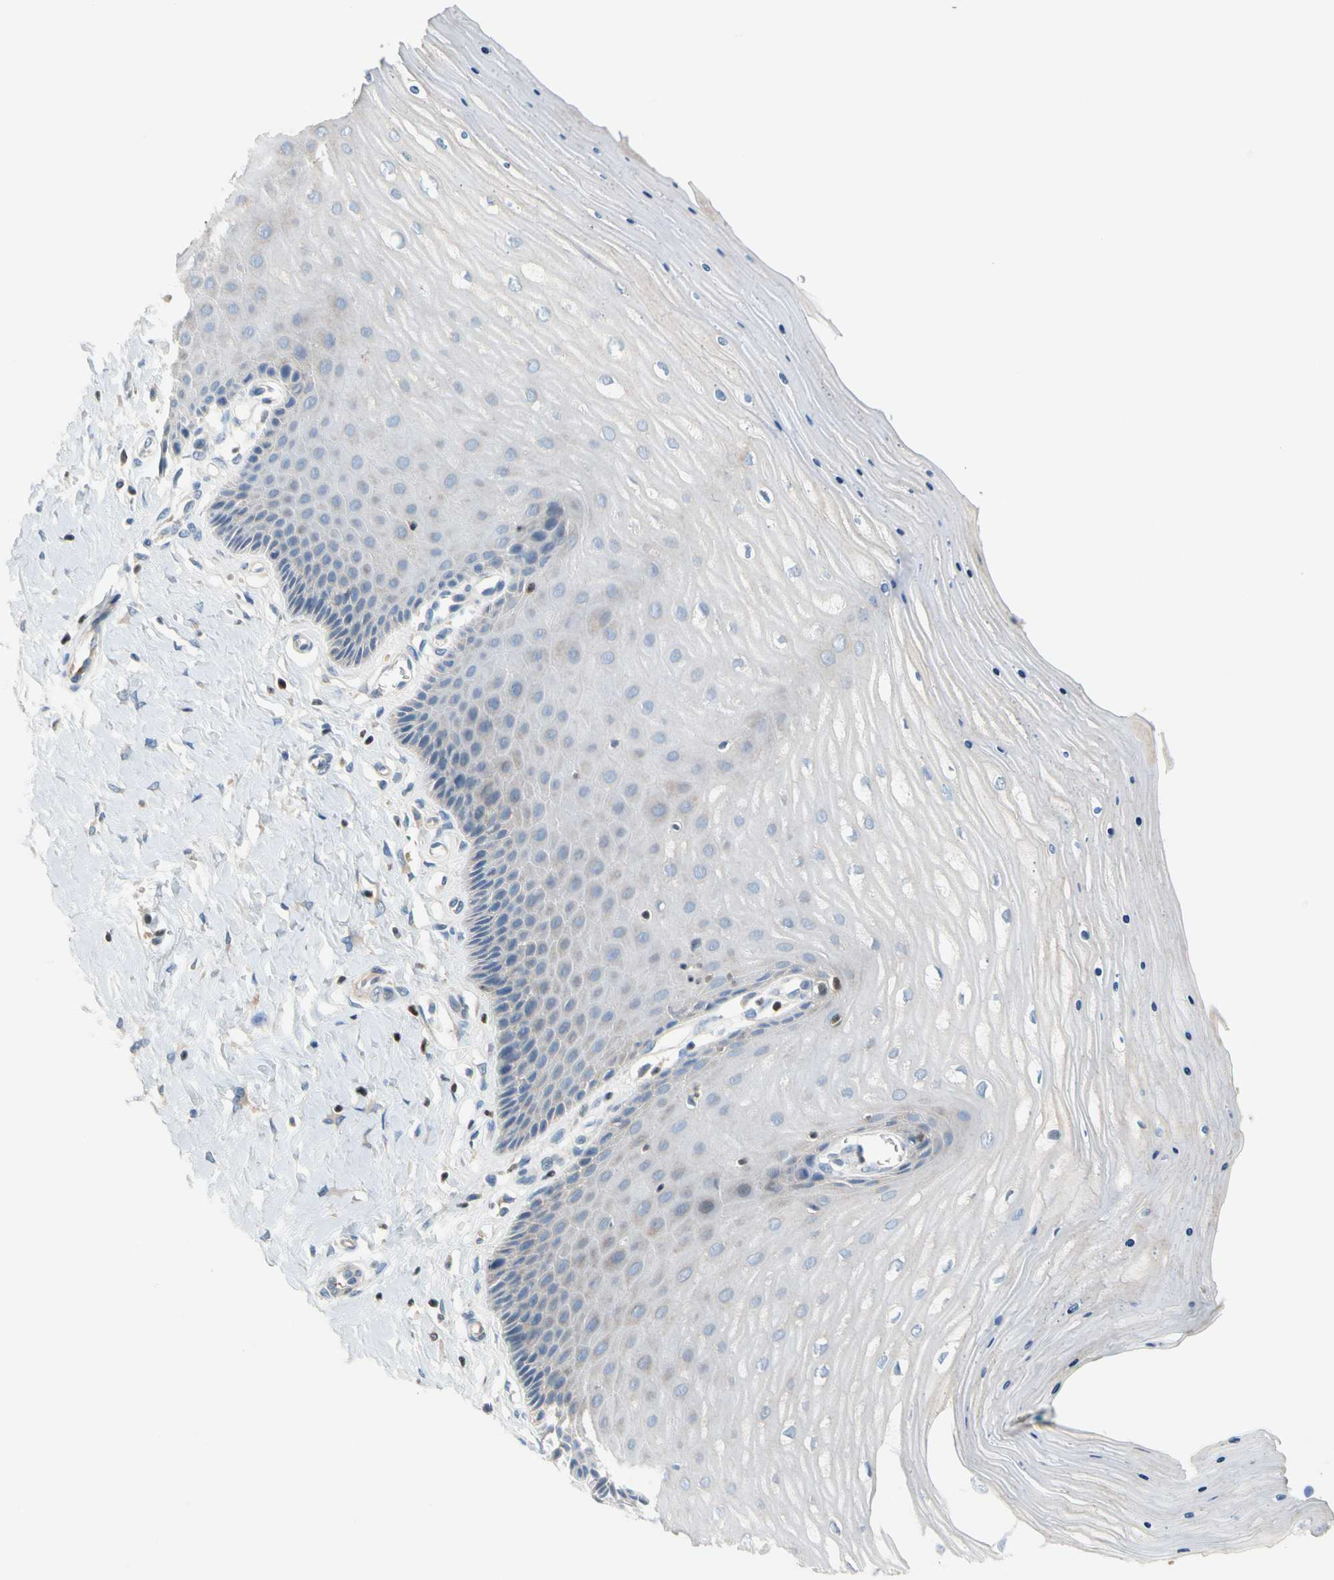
{"staining": {"intensity": "weak", "quantity": "25%-75%", "location": "cytoplasmic/membranous"}, "tissue": "cervix", "cell_type": "Glandular cells", "image_type": "normal", "snomed": [{"axis": "morphology", "description": "Normal tissue, NOS"}, {"axis": "topography", "description": "Cervix"}], "caption": "Weak cytoplasmic/membranous positivity is appreciated in about 25%-75% of glandular cells in normal cervix.", "gene": "SP140", "patient": {"sex": "female", "age": 55}}